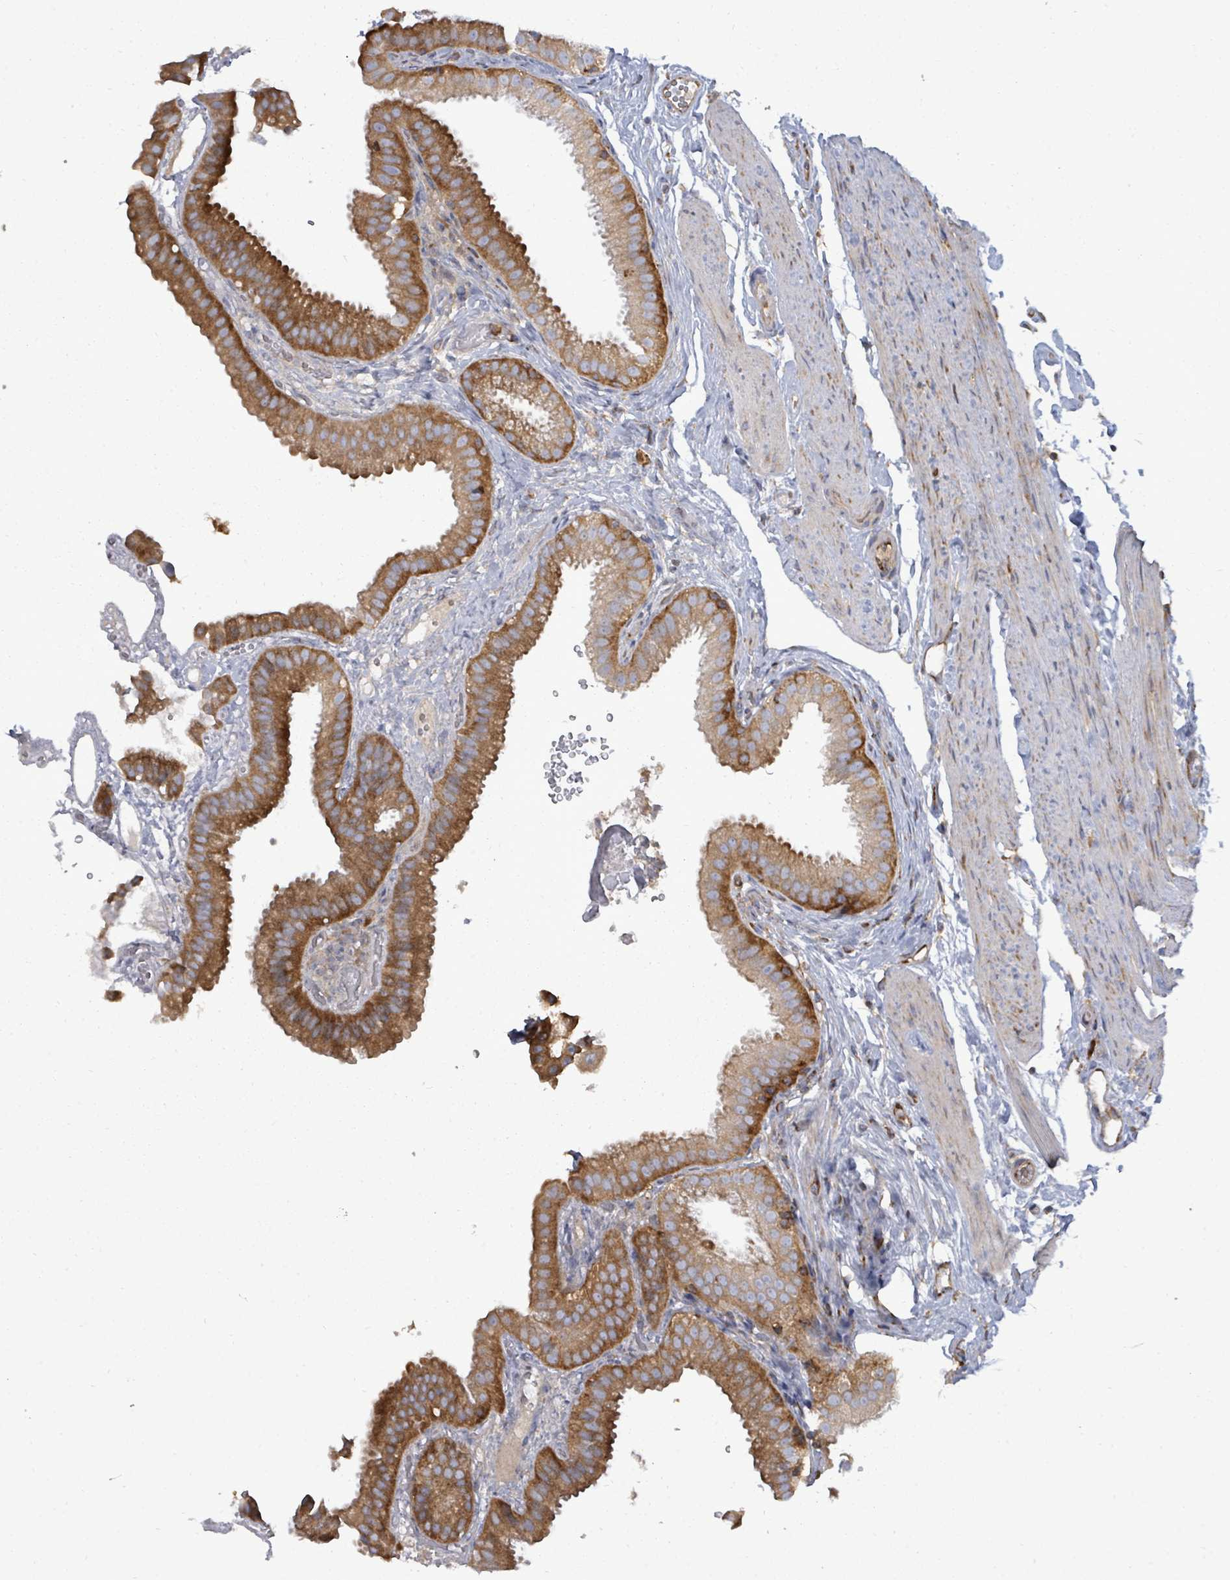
{"staining": {"intensity": "strong", "quantity": ">75%", "location": "cytoplasmic/membranous"}, "tissue": "gallbladder", "cell_type": "Glandular cells", "image_type": "normal", "snomed": [{"axis": "morphology", "description": "Normal tissue, NOS"}, {"axis": "topography", "description": "Gallbladder"}], "caption": "Benign gallbladder was stained to show a protein in brown. There is high levels of strong cytoplasmic/membranous expression in about >75% of glandular cells.", "gene": "EIF3CL", "patient": {"sex": "female", "age": 61}}